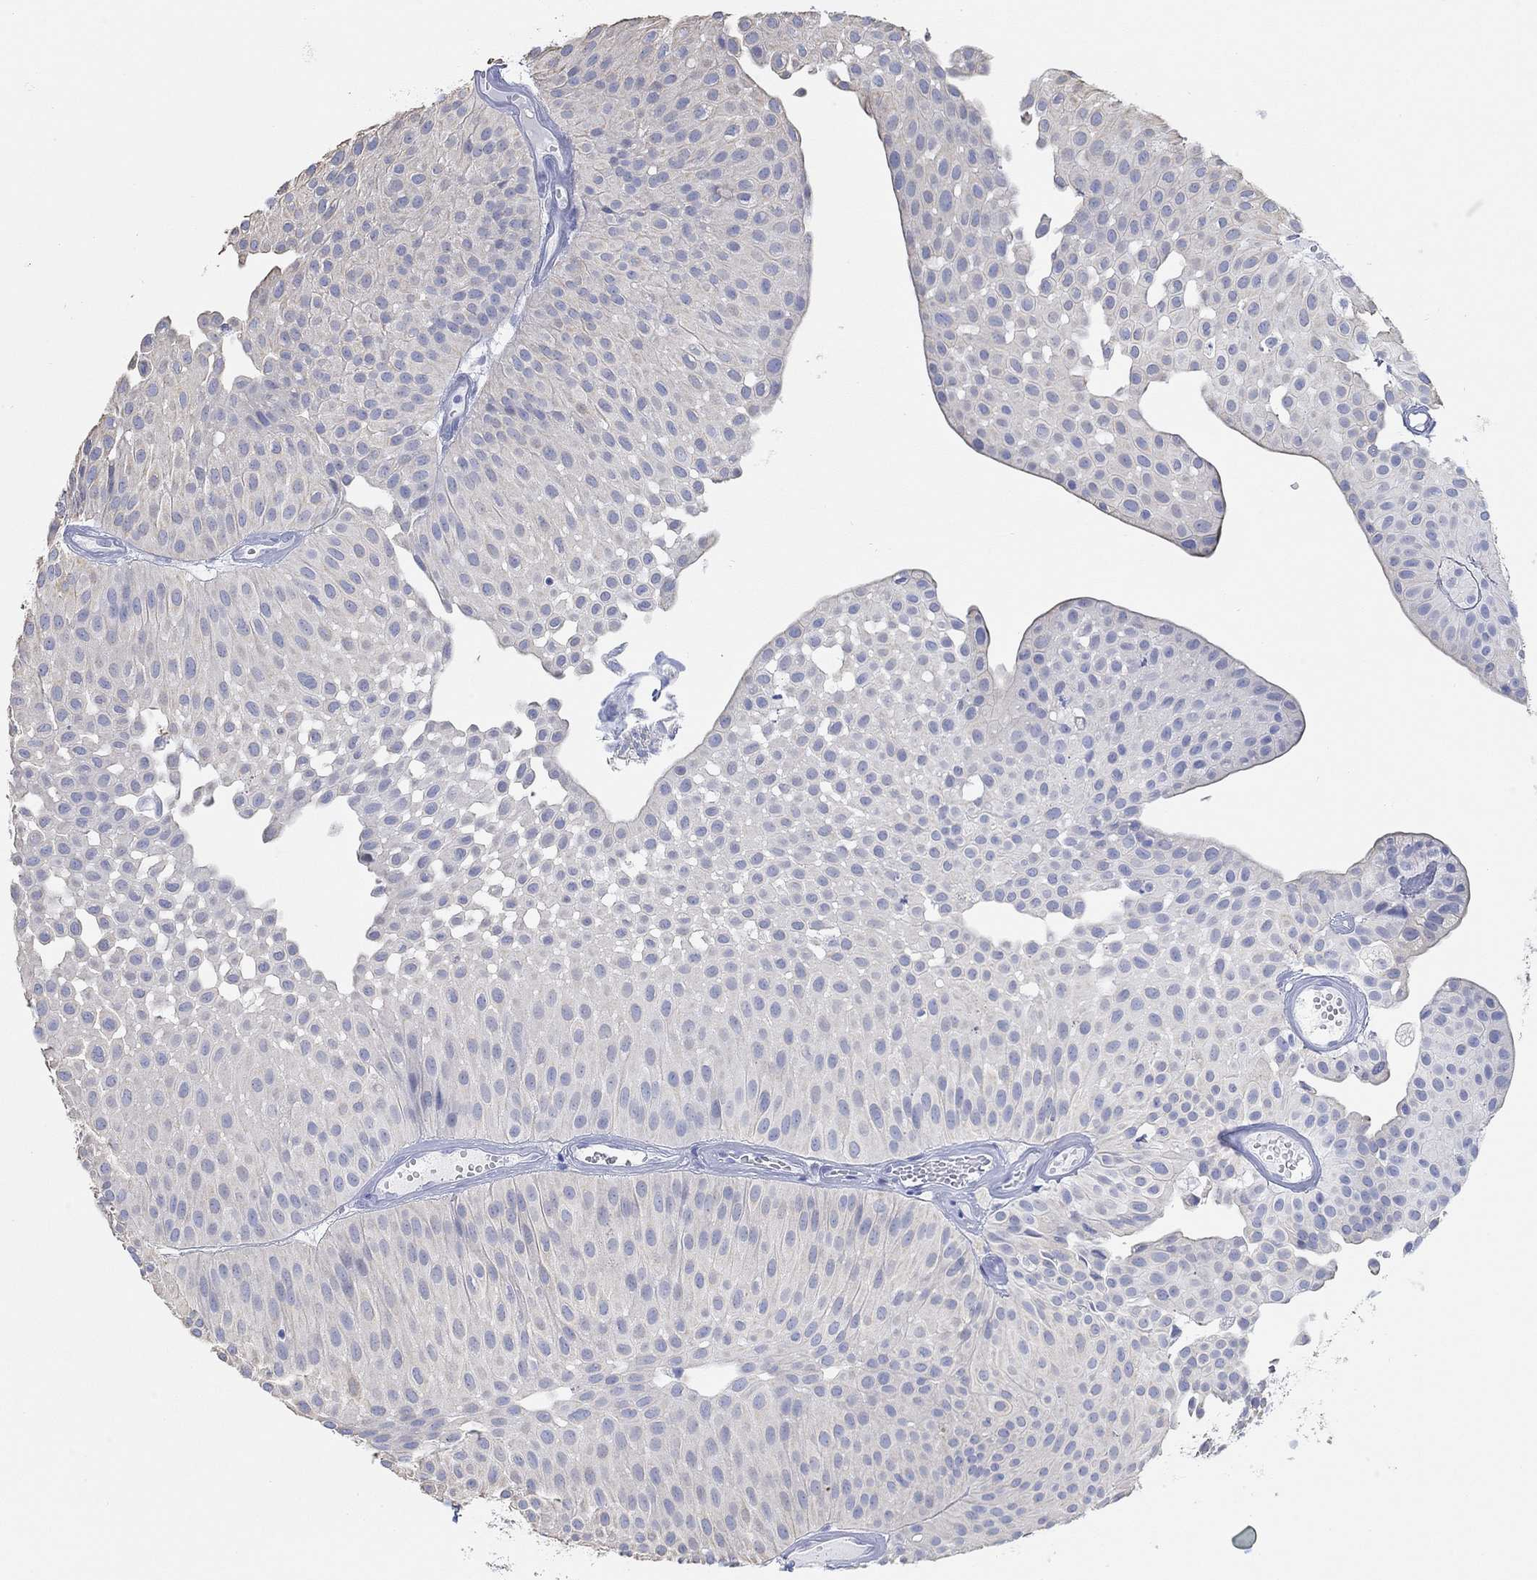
{"staining": {"intensity": "negative", "quantity": "none", "location": "none"}, "tissue": "urothelial cancer", "cell_type": "Tumor cells", "image_type": "cancer", "snomed": [{"axis": "morphology", "description": "Urothelial carcinoma, Low grade"}, {"axis": "topography", "description": "Urinary bladder"}], "caption": "The image exhibits no staining of tumor cells in urothelial carcinoma (low-grade).", "gene": "AK8", "patient": {"sex": "male", "age": 64}}